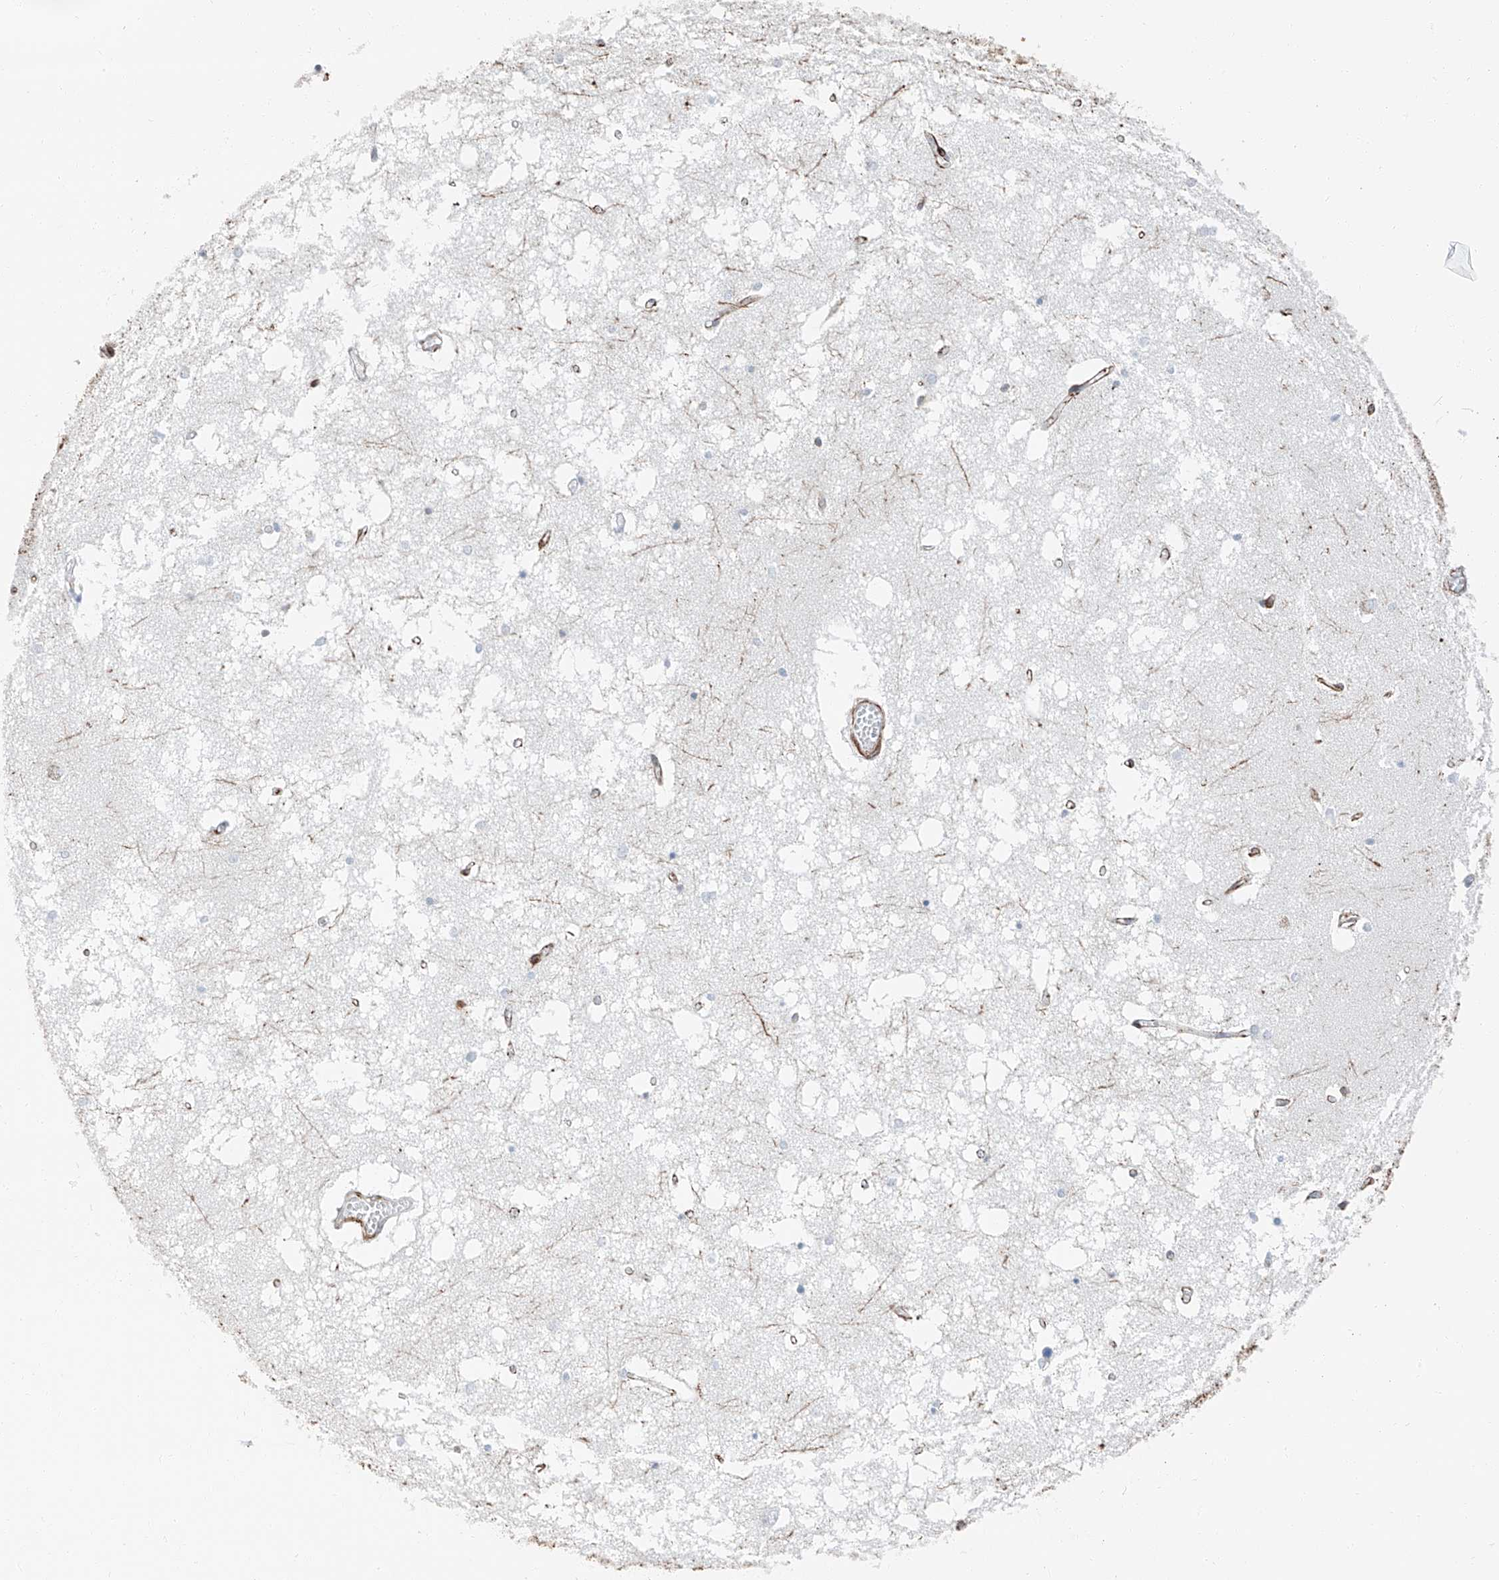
{"staining": {"intensity": "strong", "quantity": "<25%", "location": "cytoplasmic/membranous"}, "tissue": "hippocampus", "cell_type": "Glial cells", "image_type": "normal", "snomed": [{"axis": "morphology", "description": "Normal tissue, NOS"}, {"axis": "topography", "description": "Hippocampus"}], "caption": "Hippocampus stained with DAB immunohistochemistry demonstrates medium levels of strong cytoplasmic/membranous staining in about <25% of glial cells. The staining is performed using DAB (3,3'-diaminobenzidine) brown chromogen to label protein expression. The nuclei are counter-stained blue using hematoxylin.", "gene": "ZNF804A", "patient": {"sex": "male", "age": 70}}